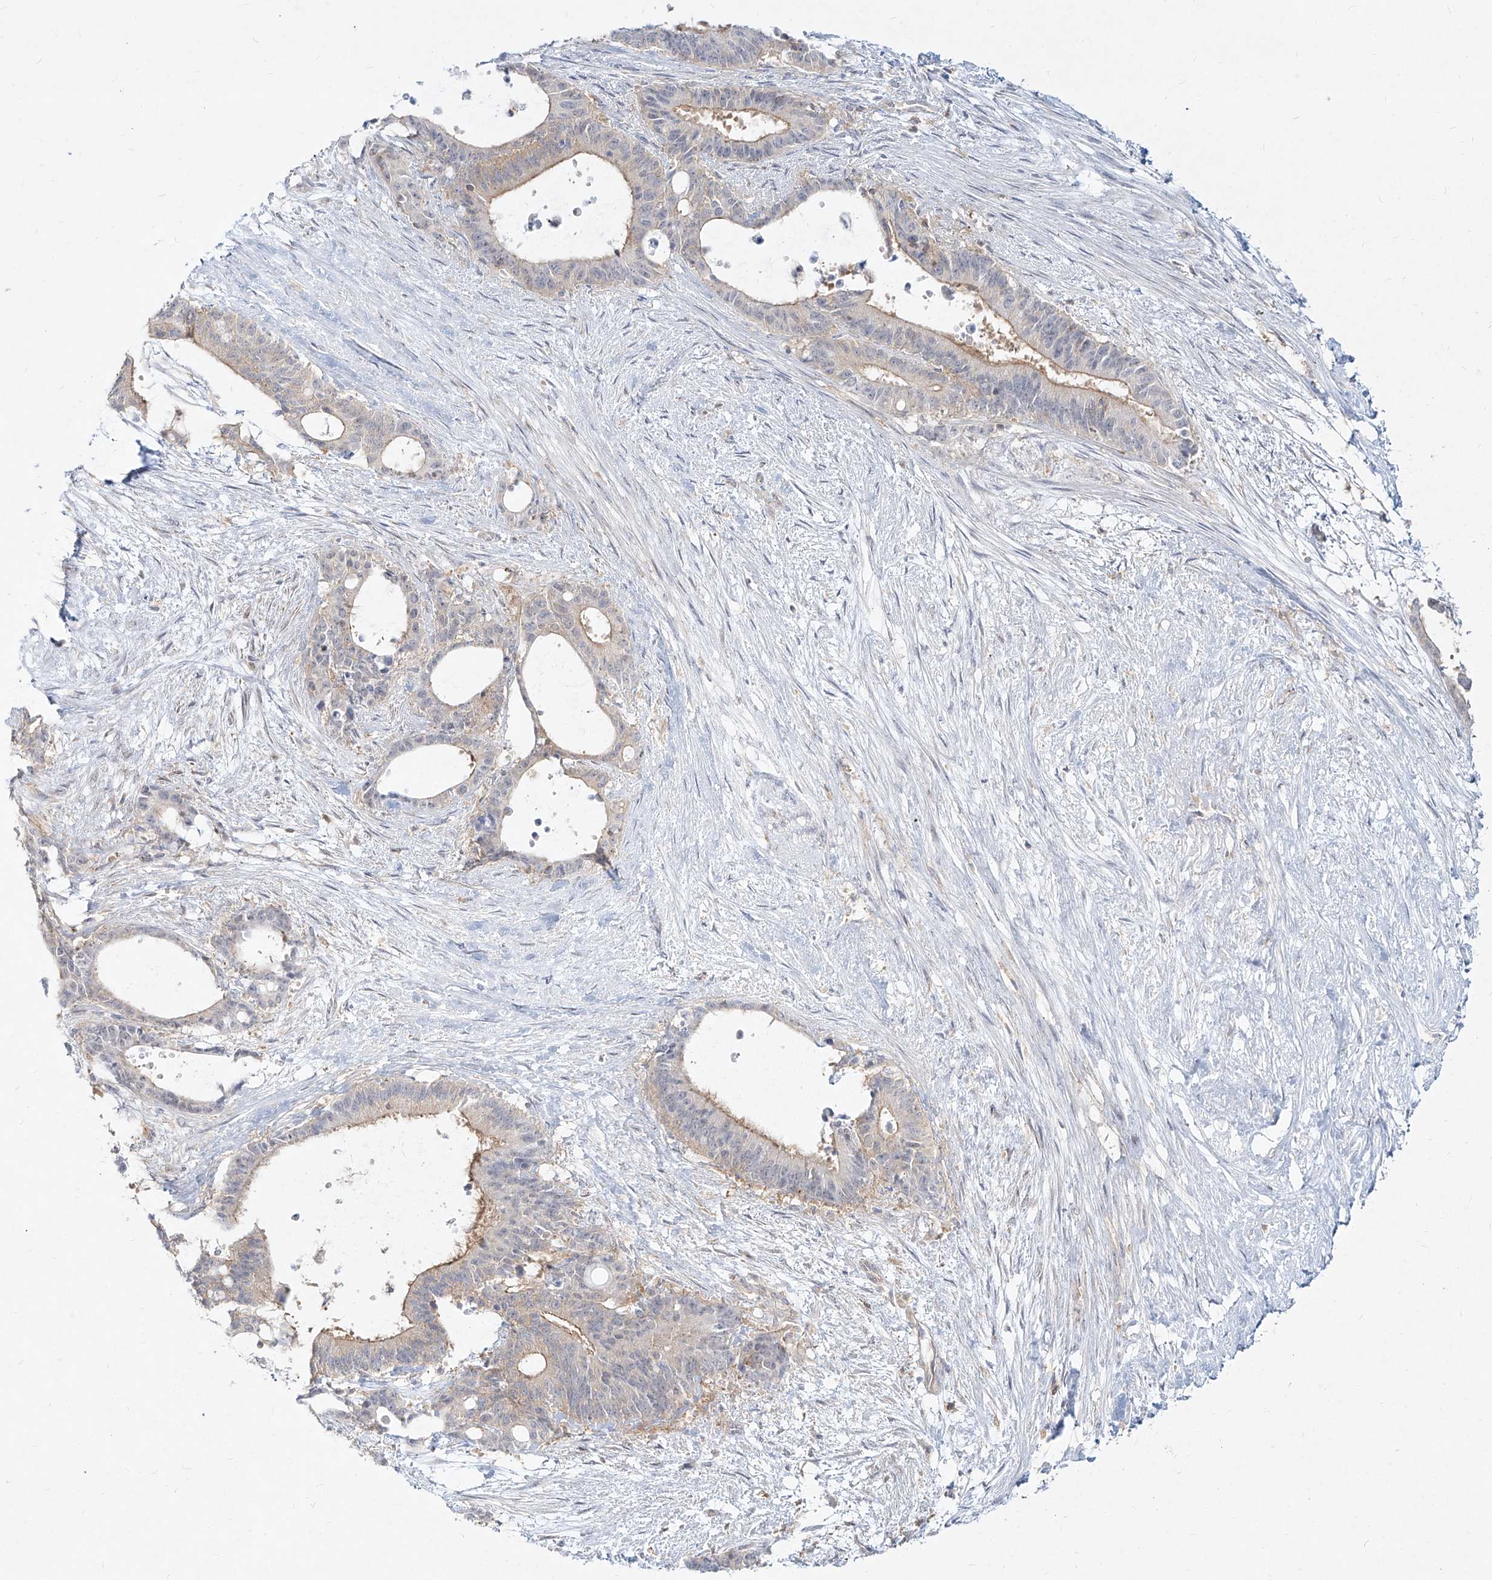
{"staining": {"intensity": "weak", "quantity": "25%-75%", "location": "cytoplasmic/membranous"}, "tissue": "liver cancer", "cell_type": "Tumor cells", "image_type": "cancer", "snomed": [{"axis": "morphology", "description": "Normal tissue, NOS"}, {"axis": "morphology", "description": "Cholangiocarcinoma"}, {"axis": "topography", "description": "Liver"}, {"axis": "topography", "description": "Peripheral nerve tissue"}], "caption": "Immunohistochemistry micrograph of neoplastic tissue: cholangiocarcinoma (liver) stained using immunohistochemistry reveals low levels of weak protein expression localized specifically in the cytoplasmic/membranous of tumor cells, appearing as a cytoplasmic/membranous brown color.", "gene": "SLC2A12", "patient": {"sex": "female", "age": 73}}